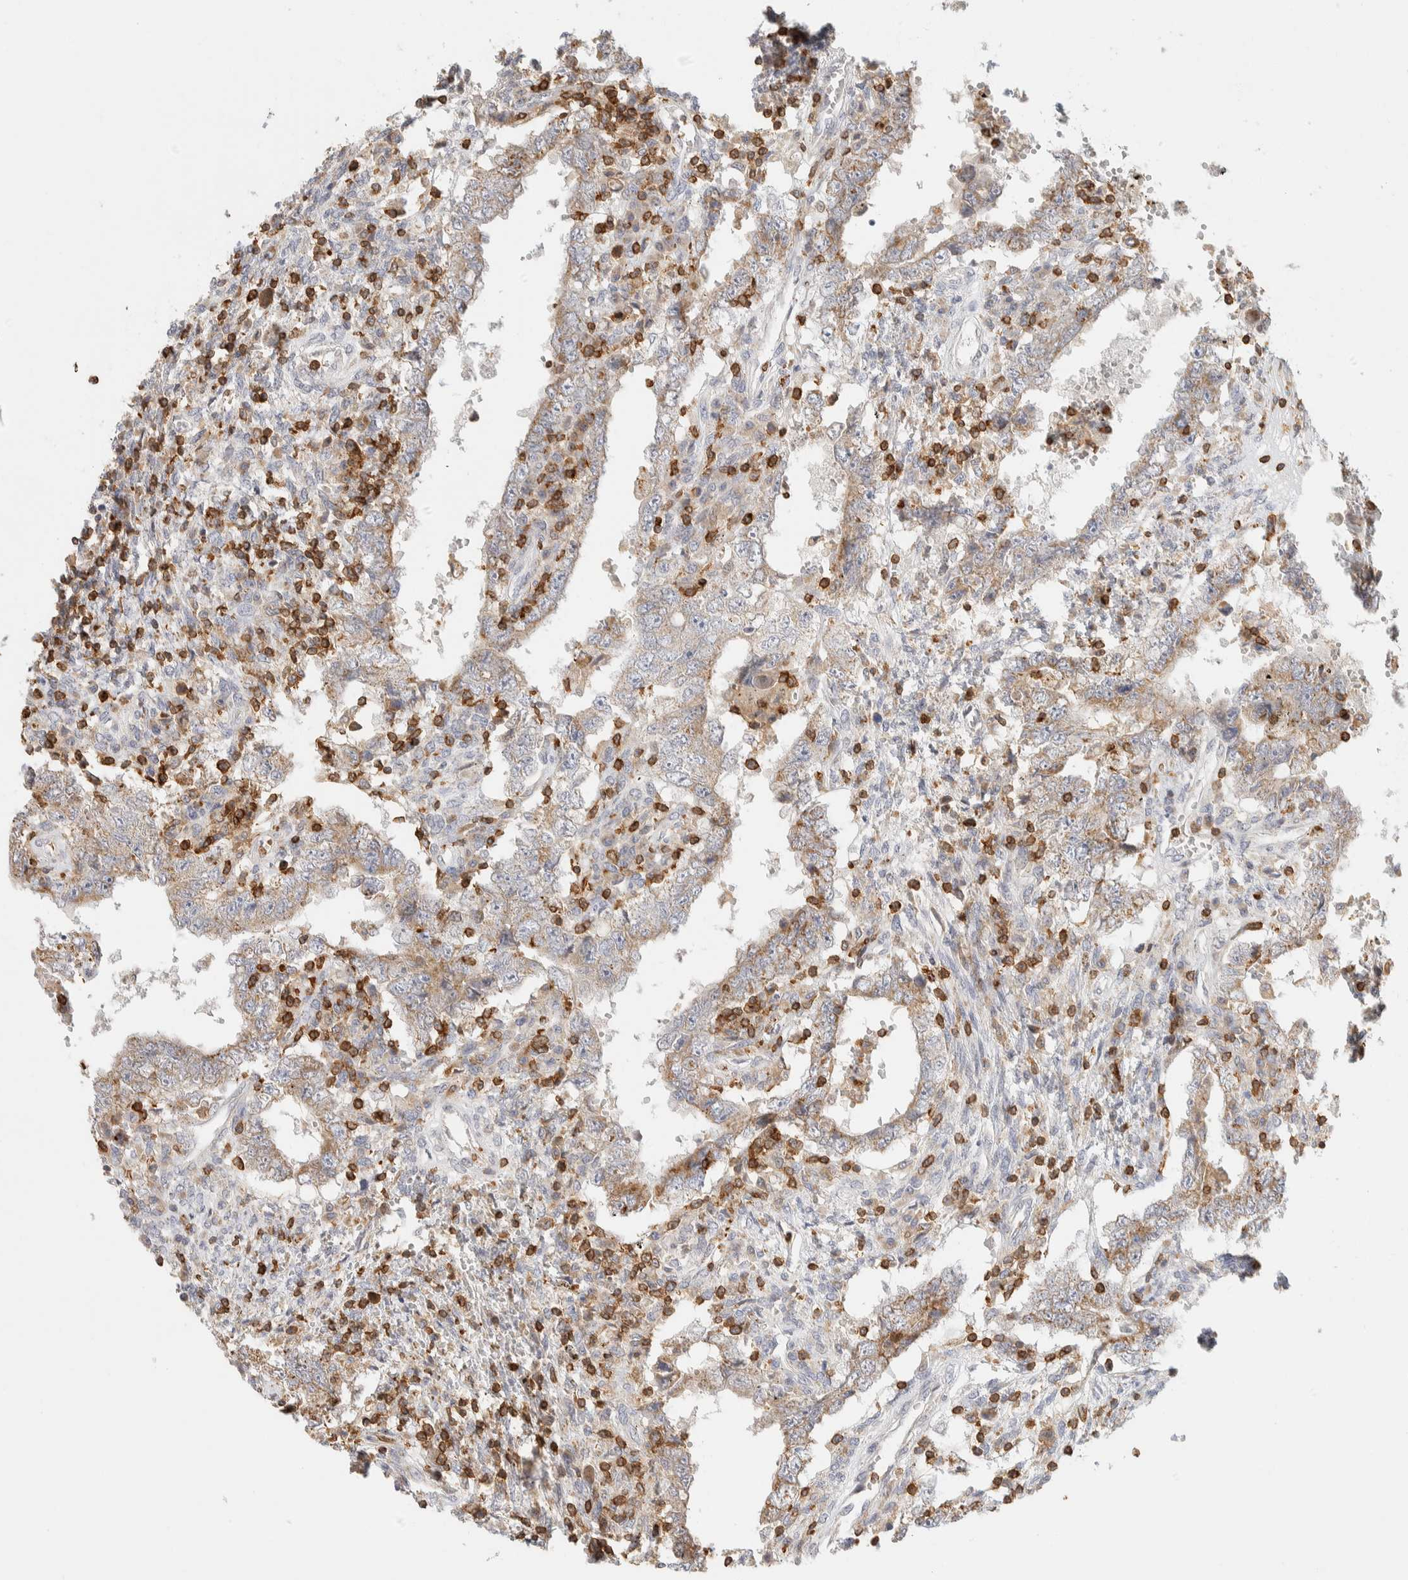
{"staining": {"intensity": "moderate", "quantity": ">75%", "location": "cytoplasmic/membranous"}, "tissue": "testis cancer", "cell_type": "Tumor cells", "image_type": "cancer", "snomed": [{"axis": "morphology", "description": "Carcinoma, Embryonal, NOS"}, {"axis": "topography", "description": "Testis"}], "caption": "Testis embryonal carcinoma tissue exhibits moderate cytoplasmic/membranous expression in about >75% of tumor cells, visualized by immunohistochemistry.", "gene": "RUNDC1", "patient": {"sex": "male", "age": 26}}